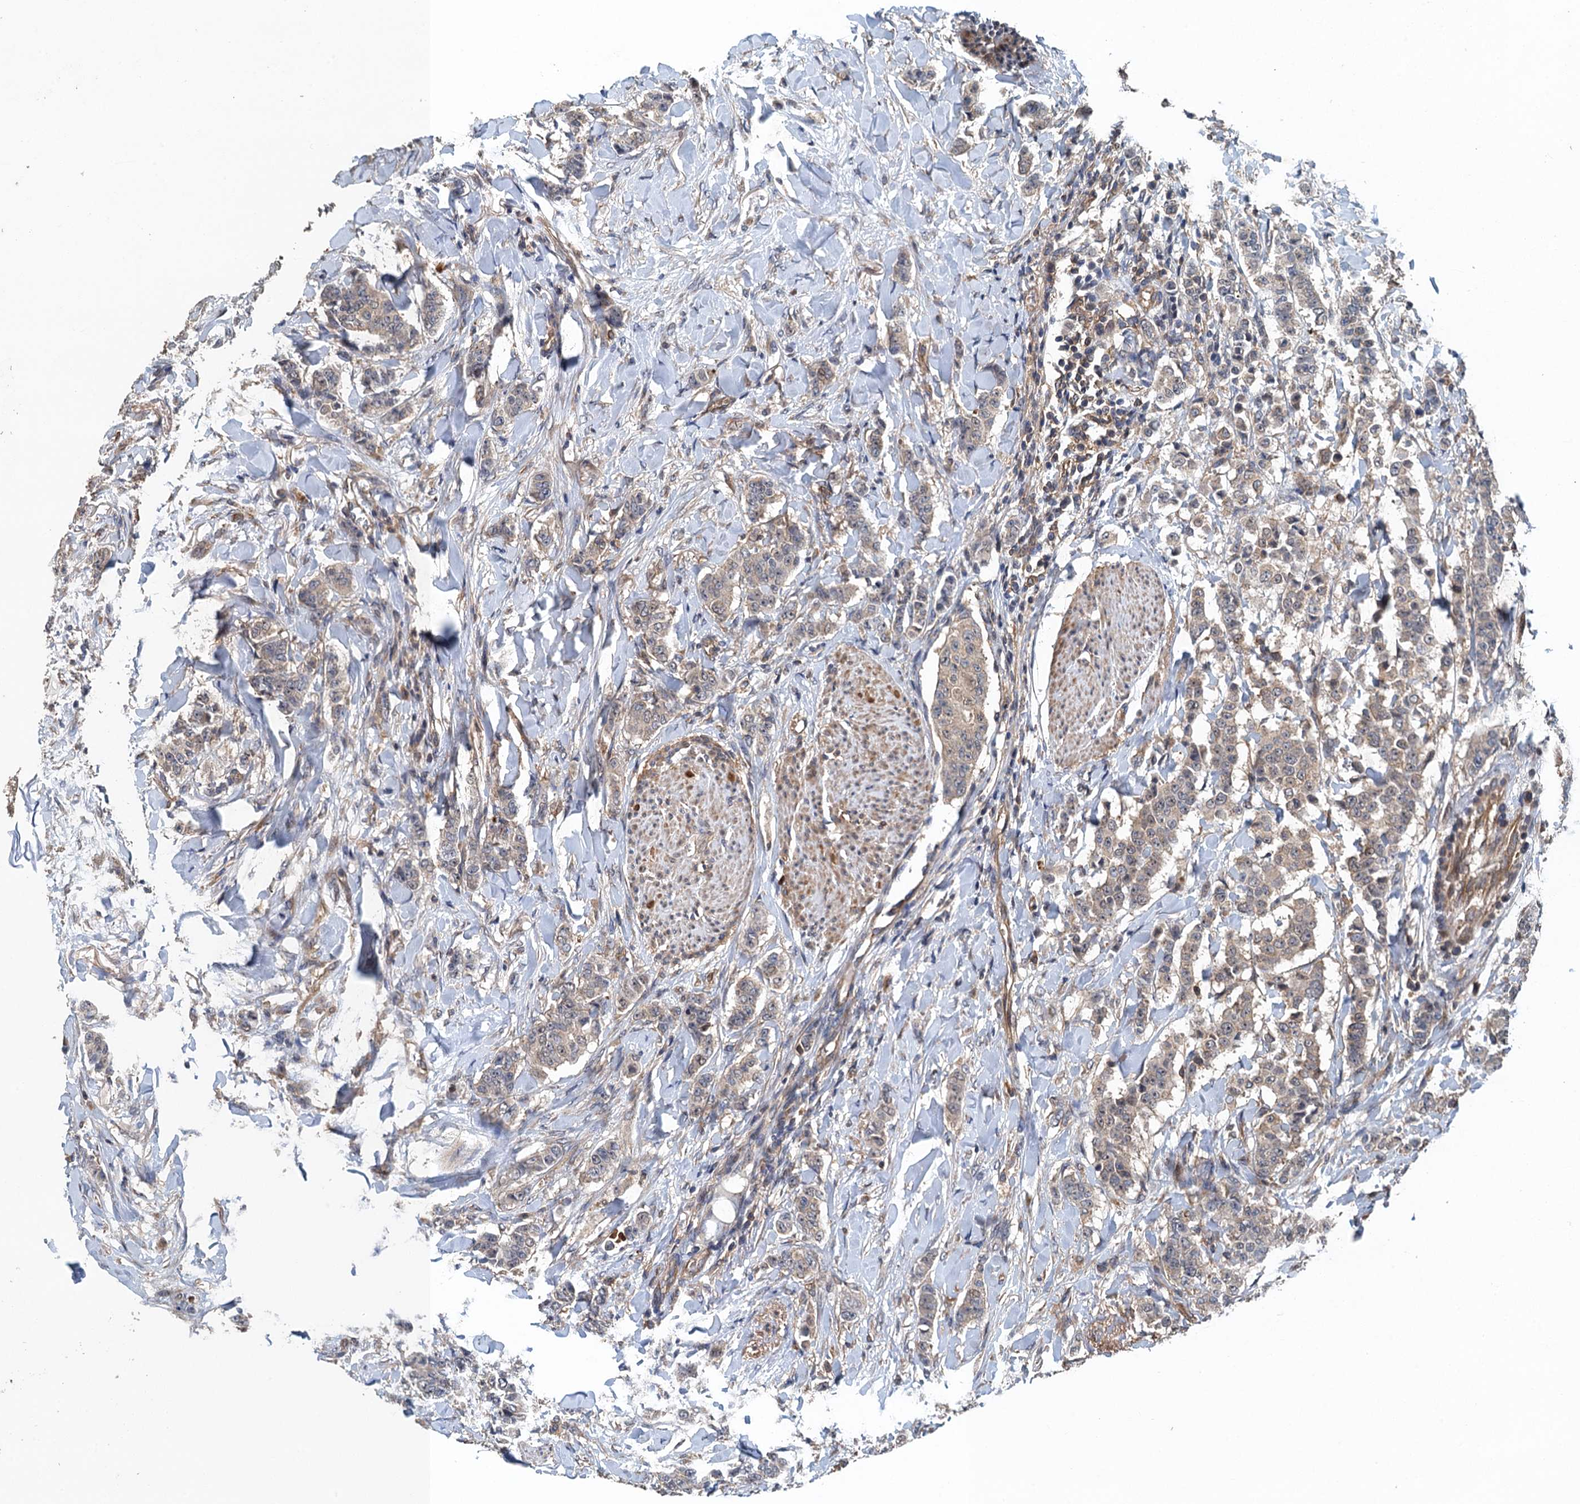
{"staining": {"intensity": "weak", "quantity": ">75%", "location": "cytoplasmic/membranous"}, "tissue": "breast cancer", "cell_type": "Tumor cells", "image_type": "cancer", "snomed": [{"axis": "morphology", "description": "Duct carcinoma"}, {"axis": "topography", "description": "Breast"}], "caption": "Protein analysis of intraductal carcinoma (breast) tissue reveals weak cytoplasmic/membranous staining in approximately >75% of tumor cells.", "gene": "BORCS5", "patient": {"sex": "female", "age": 40}}